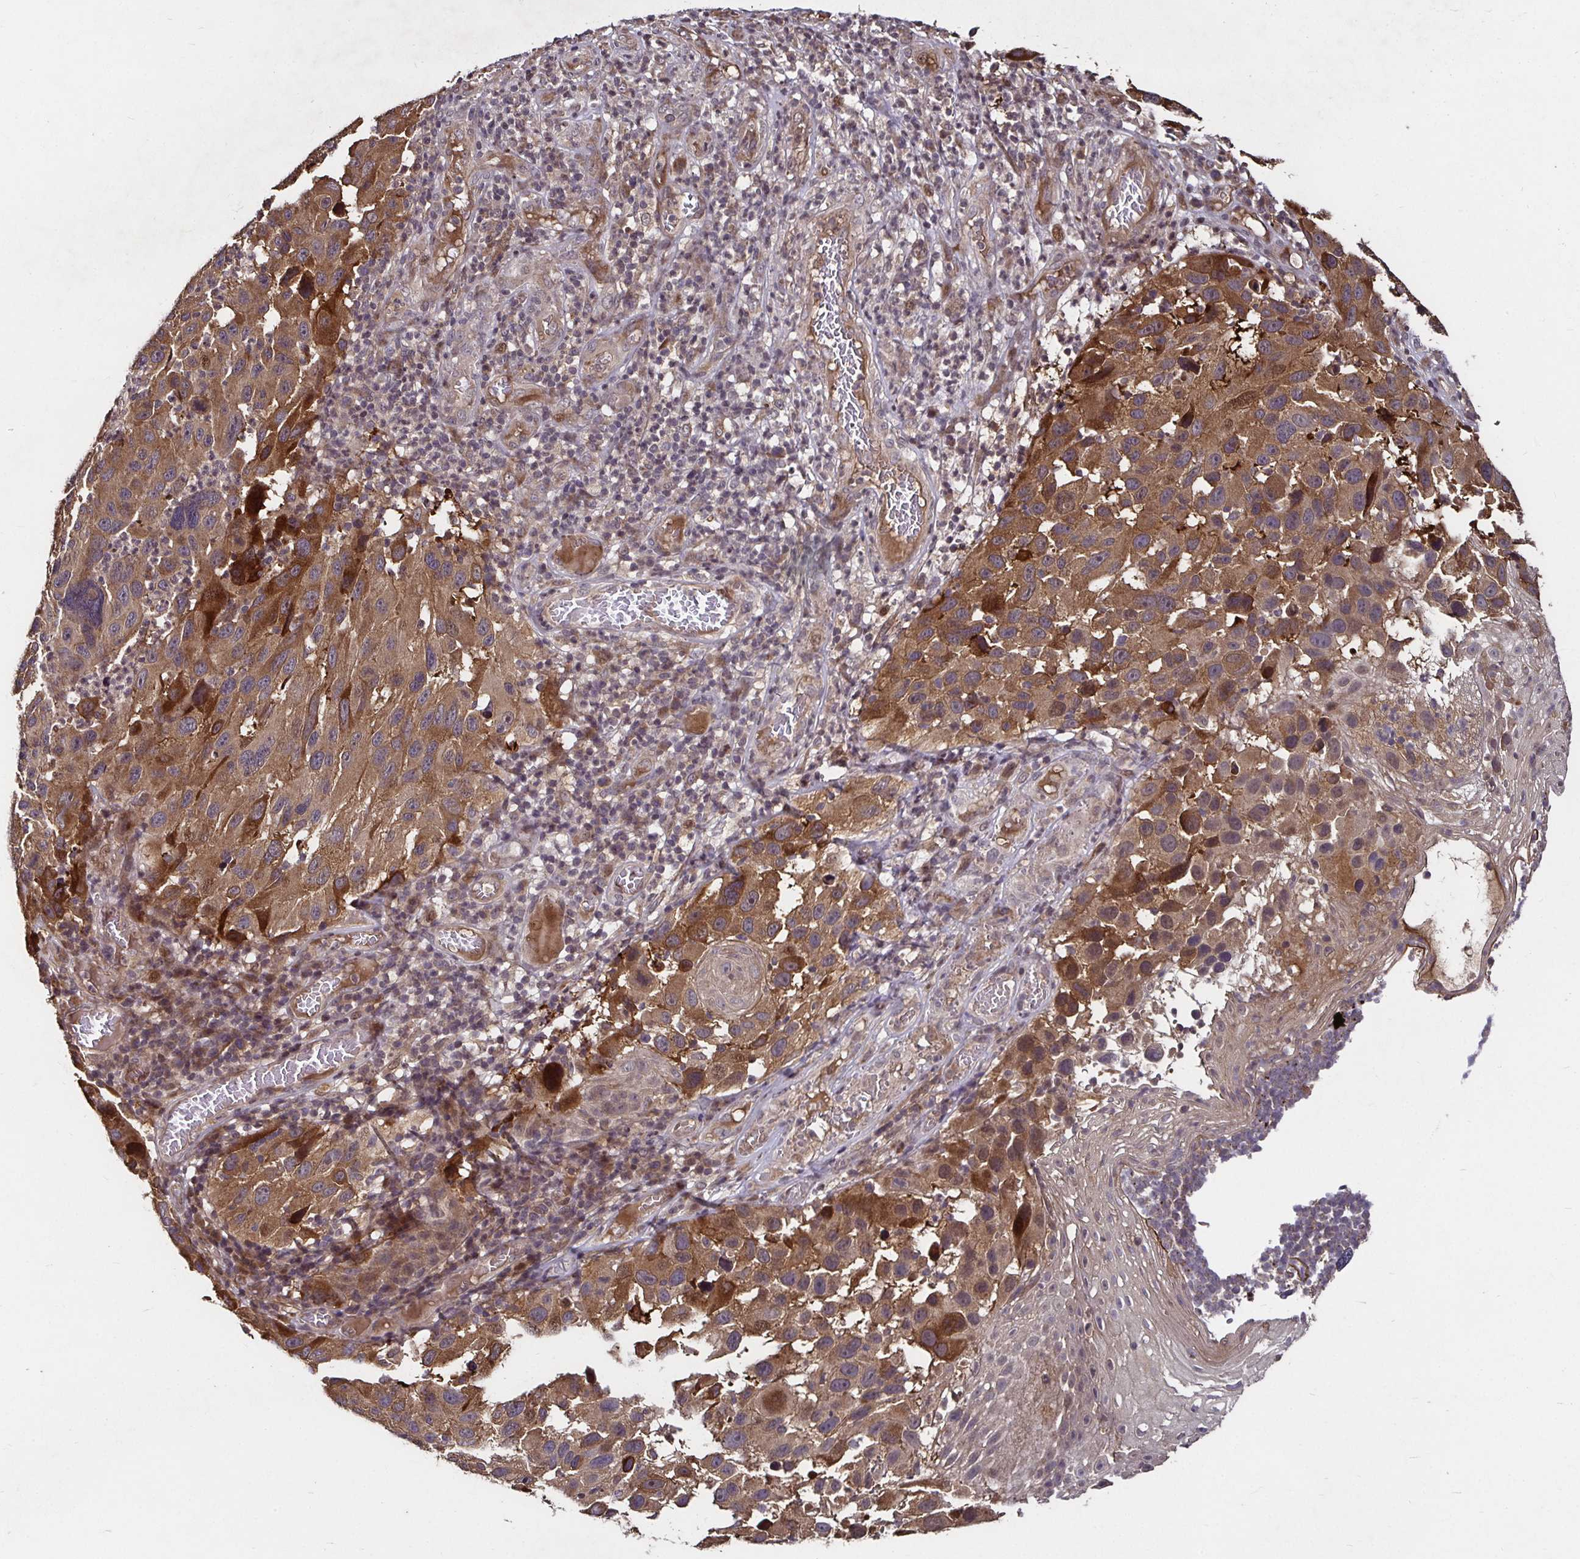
{"staining": {"intensity": "moderate", "quantity": ">75%", "location": "cytoplasmic/membranous"}, "tissue": "melanoma", "cell_type": "Tumor cells", "image_type": "cancer", "snomed": [{"axis": "morphology", "description": "Malignant melanoma, NOS"}, {"axis": "topography", "description": "Skin"}], "caption": "Protein staining of malignant melanoma tissue displays moderate cytoplasmic/membranous expression in about >75% of tumor cells.", "gene": "SMYD3", "patient": {"sex": "male", "age": 53}}